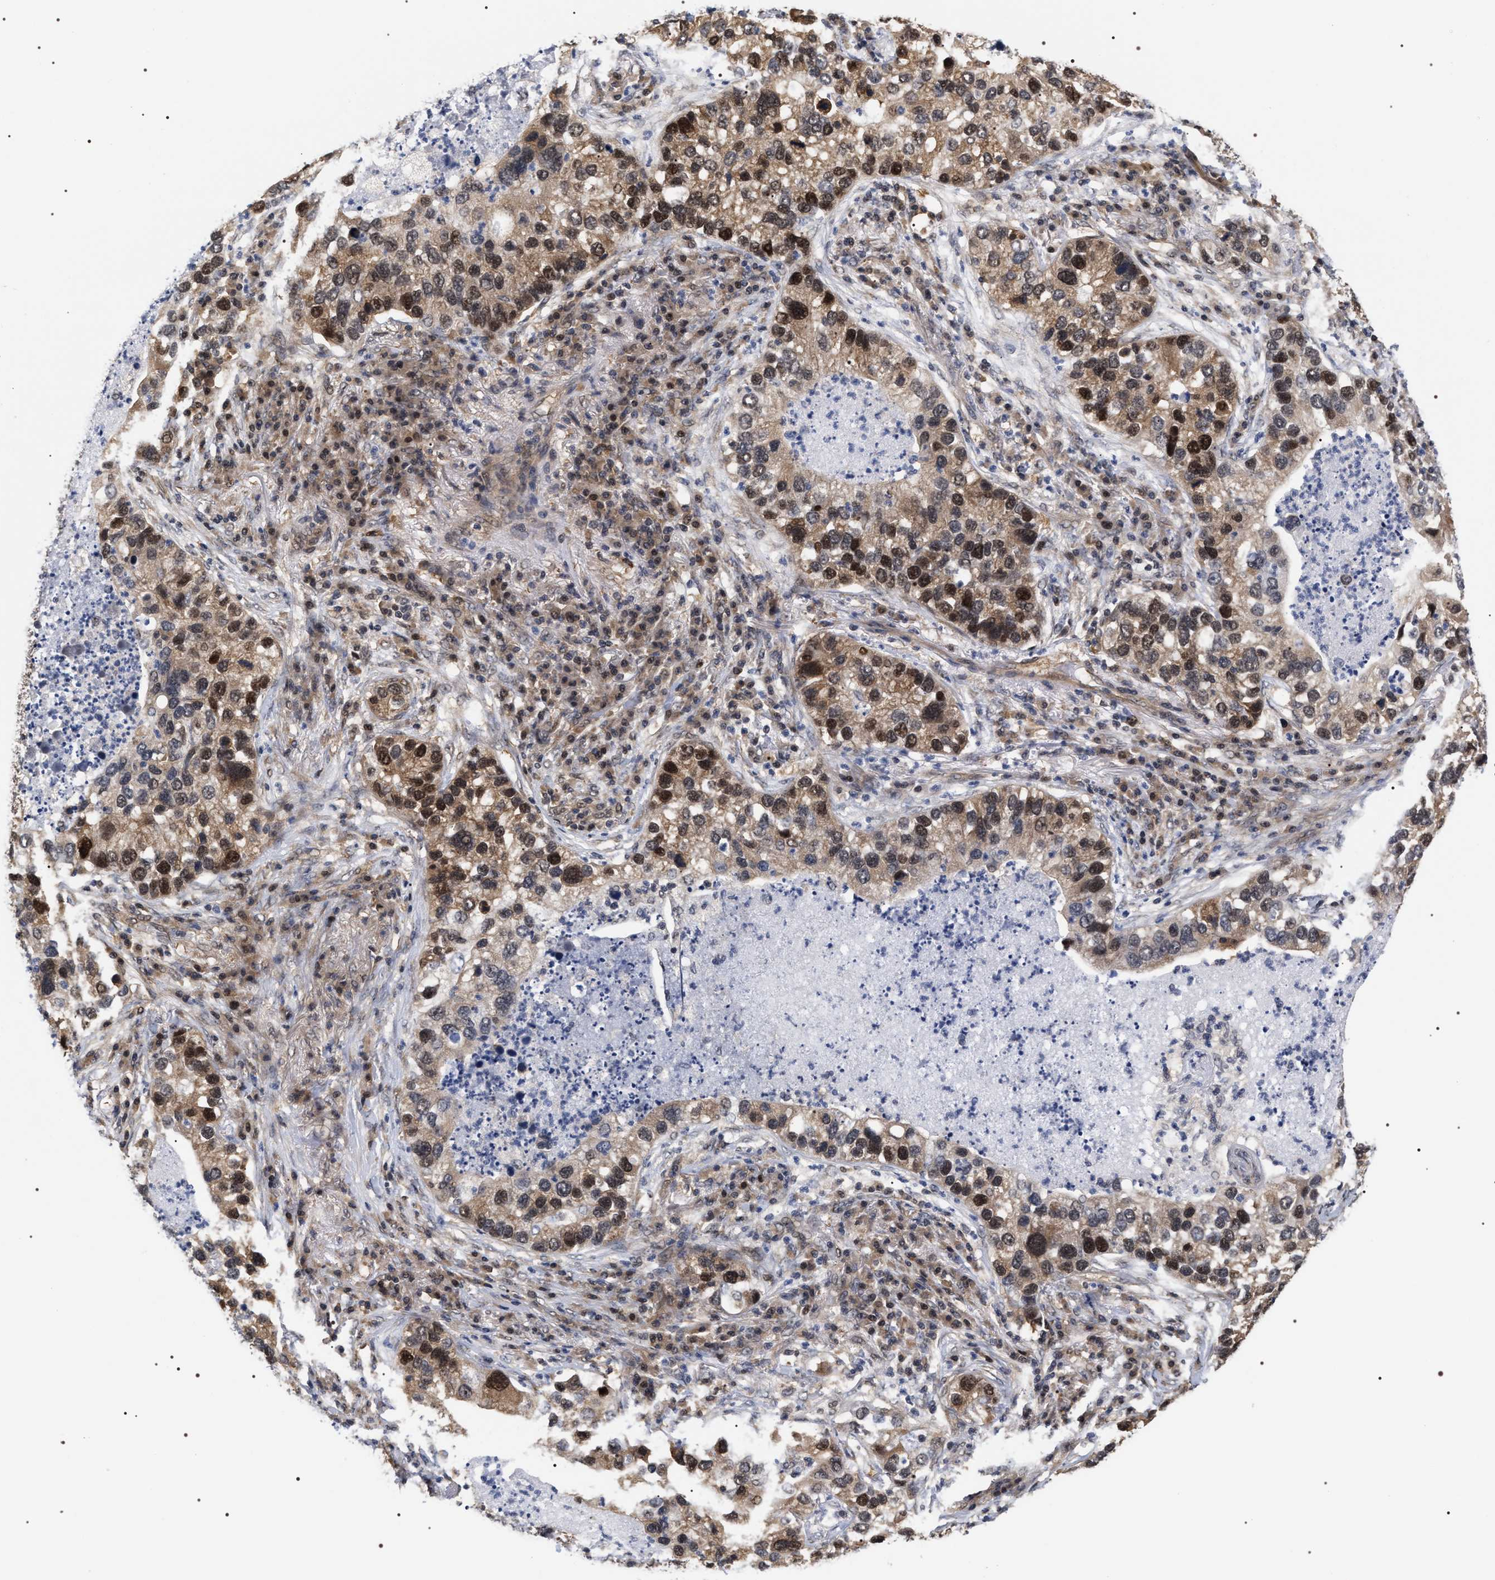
{"staining": {"intensity": "strong", "quantity": ">75%", "location": "cytoplasmic/membranous,nuclear"}, "tissue": "lung cancer", "cell_type": "Tumor cells", "image_type": "cancer", "snomed": [{"axis": "morphology", "description": "Normal tissue, NOS"}, {"axis": "morphology", "description": "Adenocarcinoma, NOS"}, {"axis": "topography", "description": "Bronchus"}, {"axis": "topography", "description": "Lung"}], "caption": "Immunohistochemistry (DAB (3,3'-diaminobenzidine)) staining of human adenocarcinoma (lung) shows strong cytoplasmic/membranous and nuclear protein positivity in approximately >75% of tumor cells. (IHC, brightfield microscopy, high magnification).", "gene": "BAG6", "patient": {"sex": "male", "age": 54}}